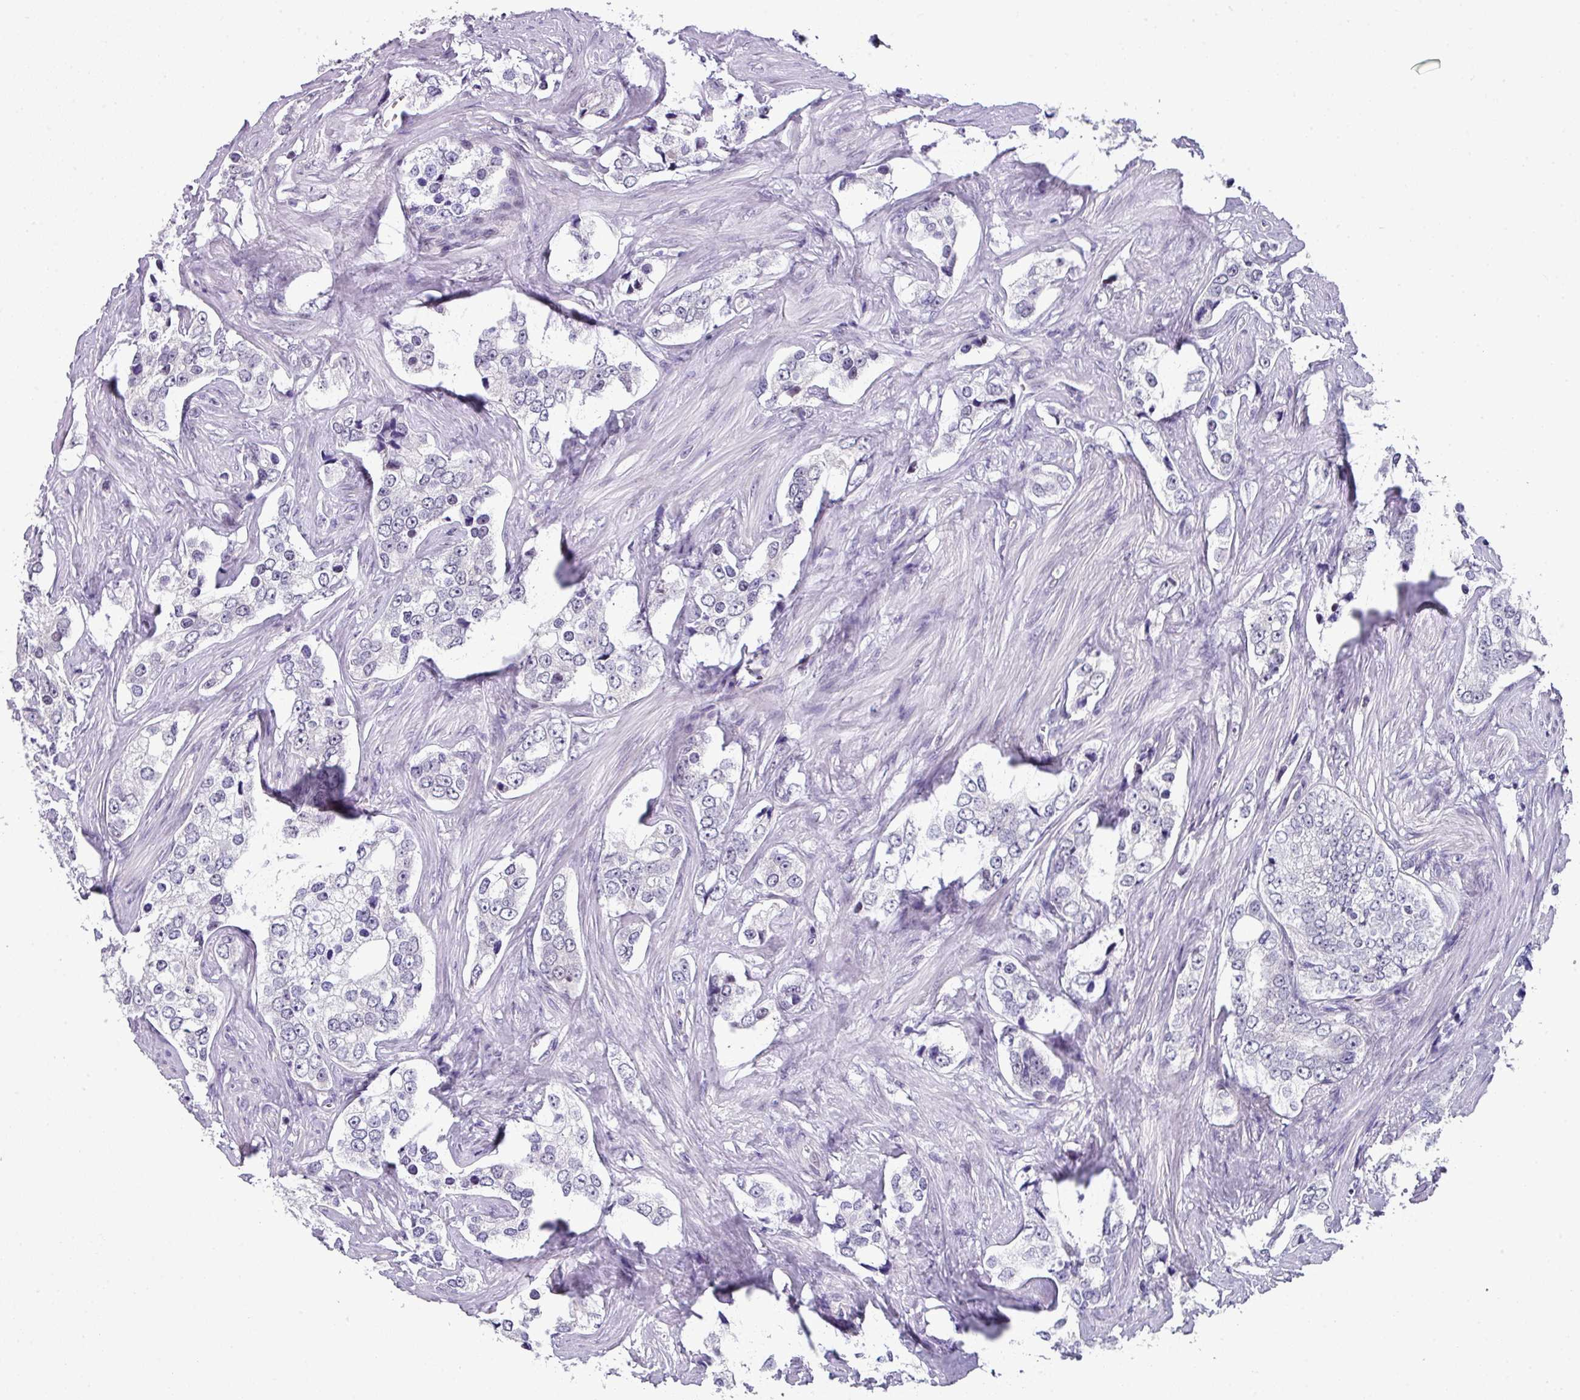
{"staining": {"intensity": "negative", "quantity": "none", "location": "none"}, "tissue": "prostate cancer", "cell_type": "Tumor cells", "image_type": "cancer", "snomed": [{"axis": "morphology", "description": "Adenocarcinoma, High grade"}, {"axis": "topography", "description": "Prostate"}], "caption": "A photomicrograph of prostate cancer (adenocarcinoma (high-grade)) stained for a protein reveals no brown staining in tumor cells.", "gene": "ZFP3", "patient": {"sex": "male", "age": 66}}